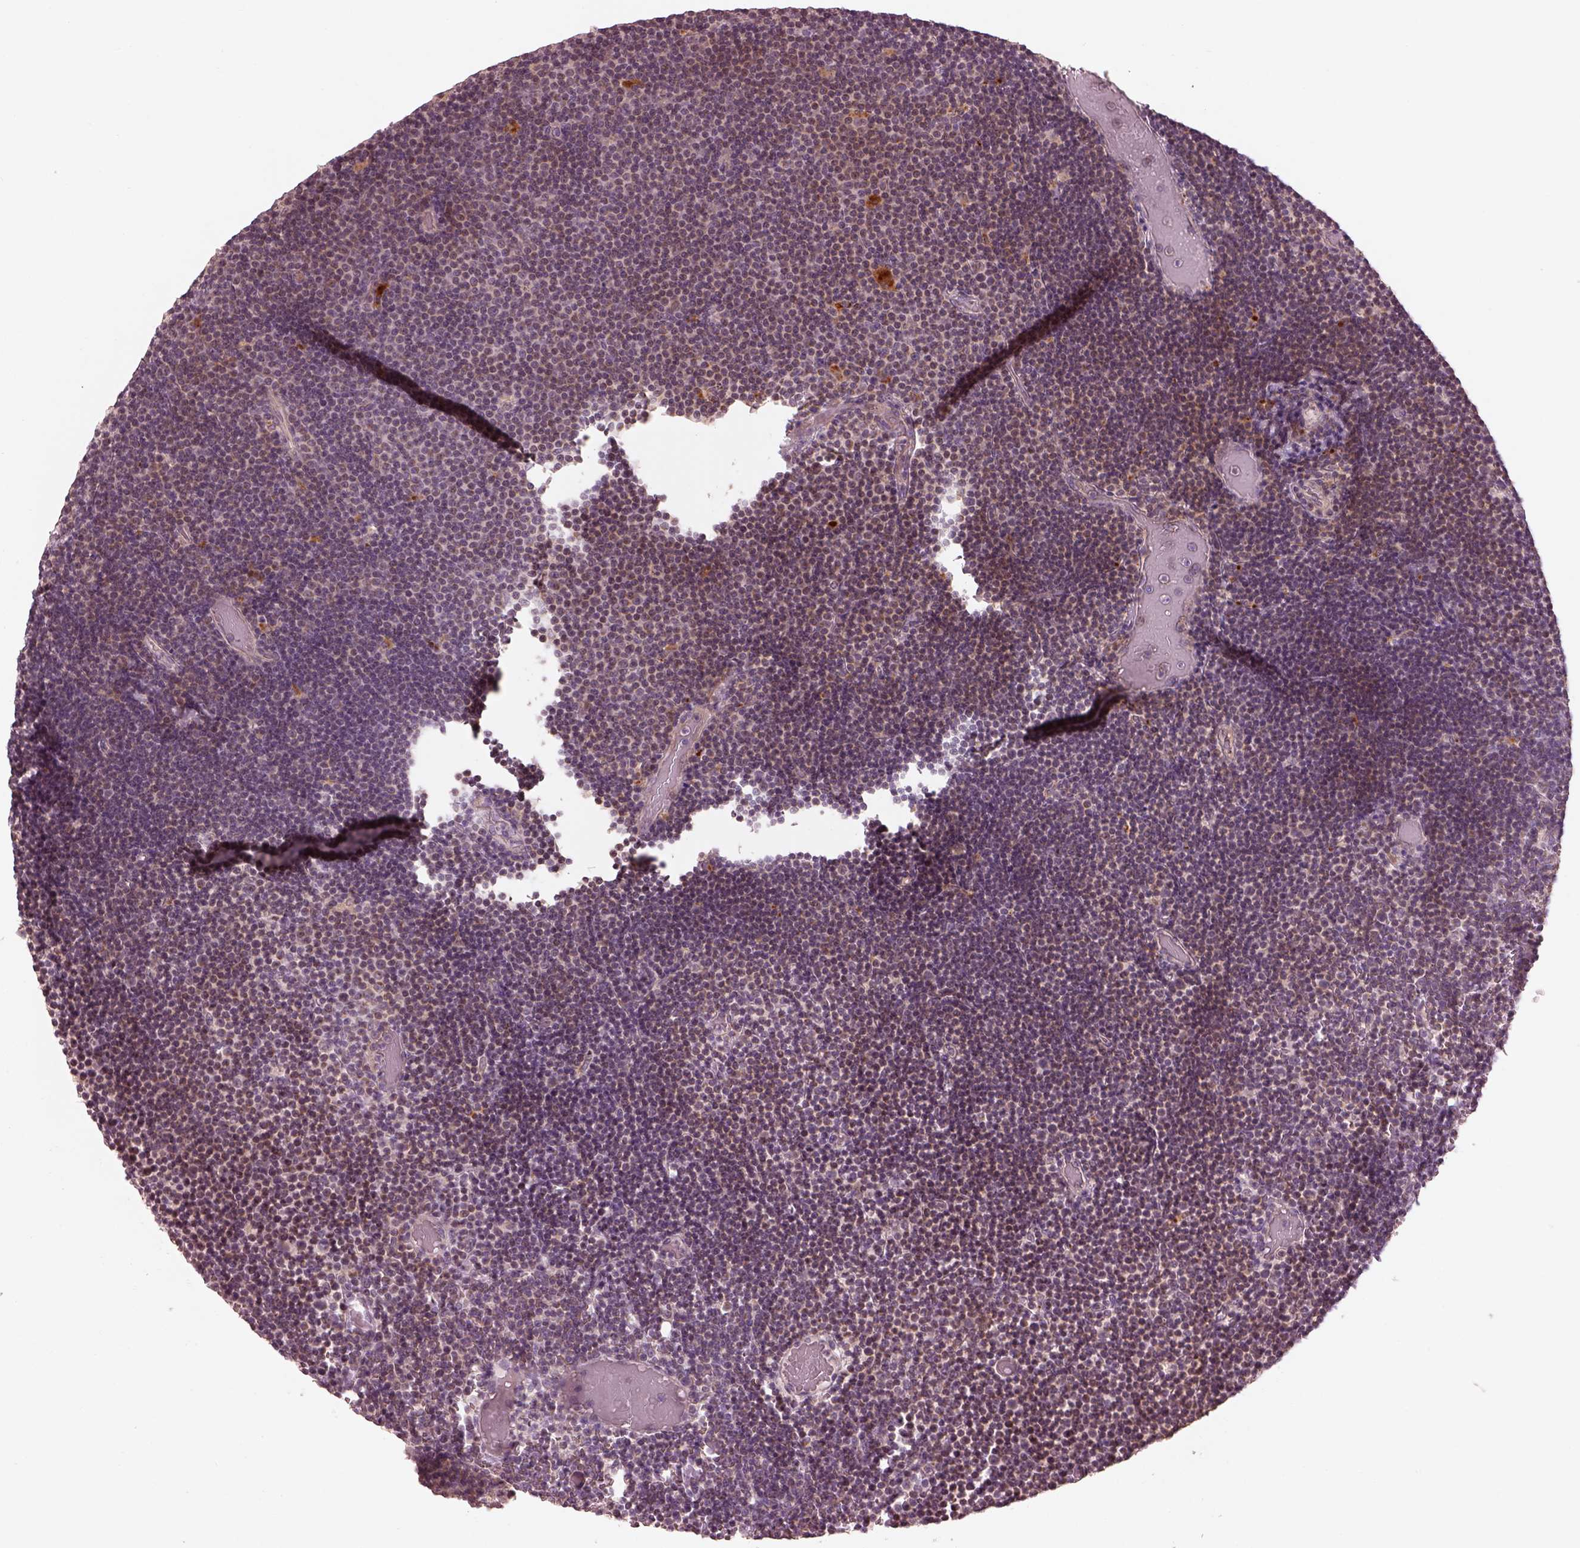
{"staining": {"intensity": "weak", "quantity": "<25%", "location": "cytoplasmic/membranous"}, "tissue": "lymphoma", "cell_type": "Tumor cells", "image_type": "cancer", "snomed": [{"axis": "morphology", "description": "Malignant lymphoma, non-Hodgkin's type, Low grade"}, {"axis": "topography", "description": "Brain"}], "caption": "Immunohistochemistry (IHC) image of lymphoma stained for a protein (brown), which demonstrates no positivity in tumor cells.", "gene": "SLC25A46", "patient": {"sex": "female", "age": 66}}